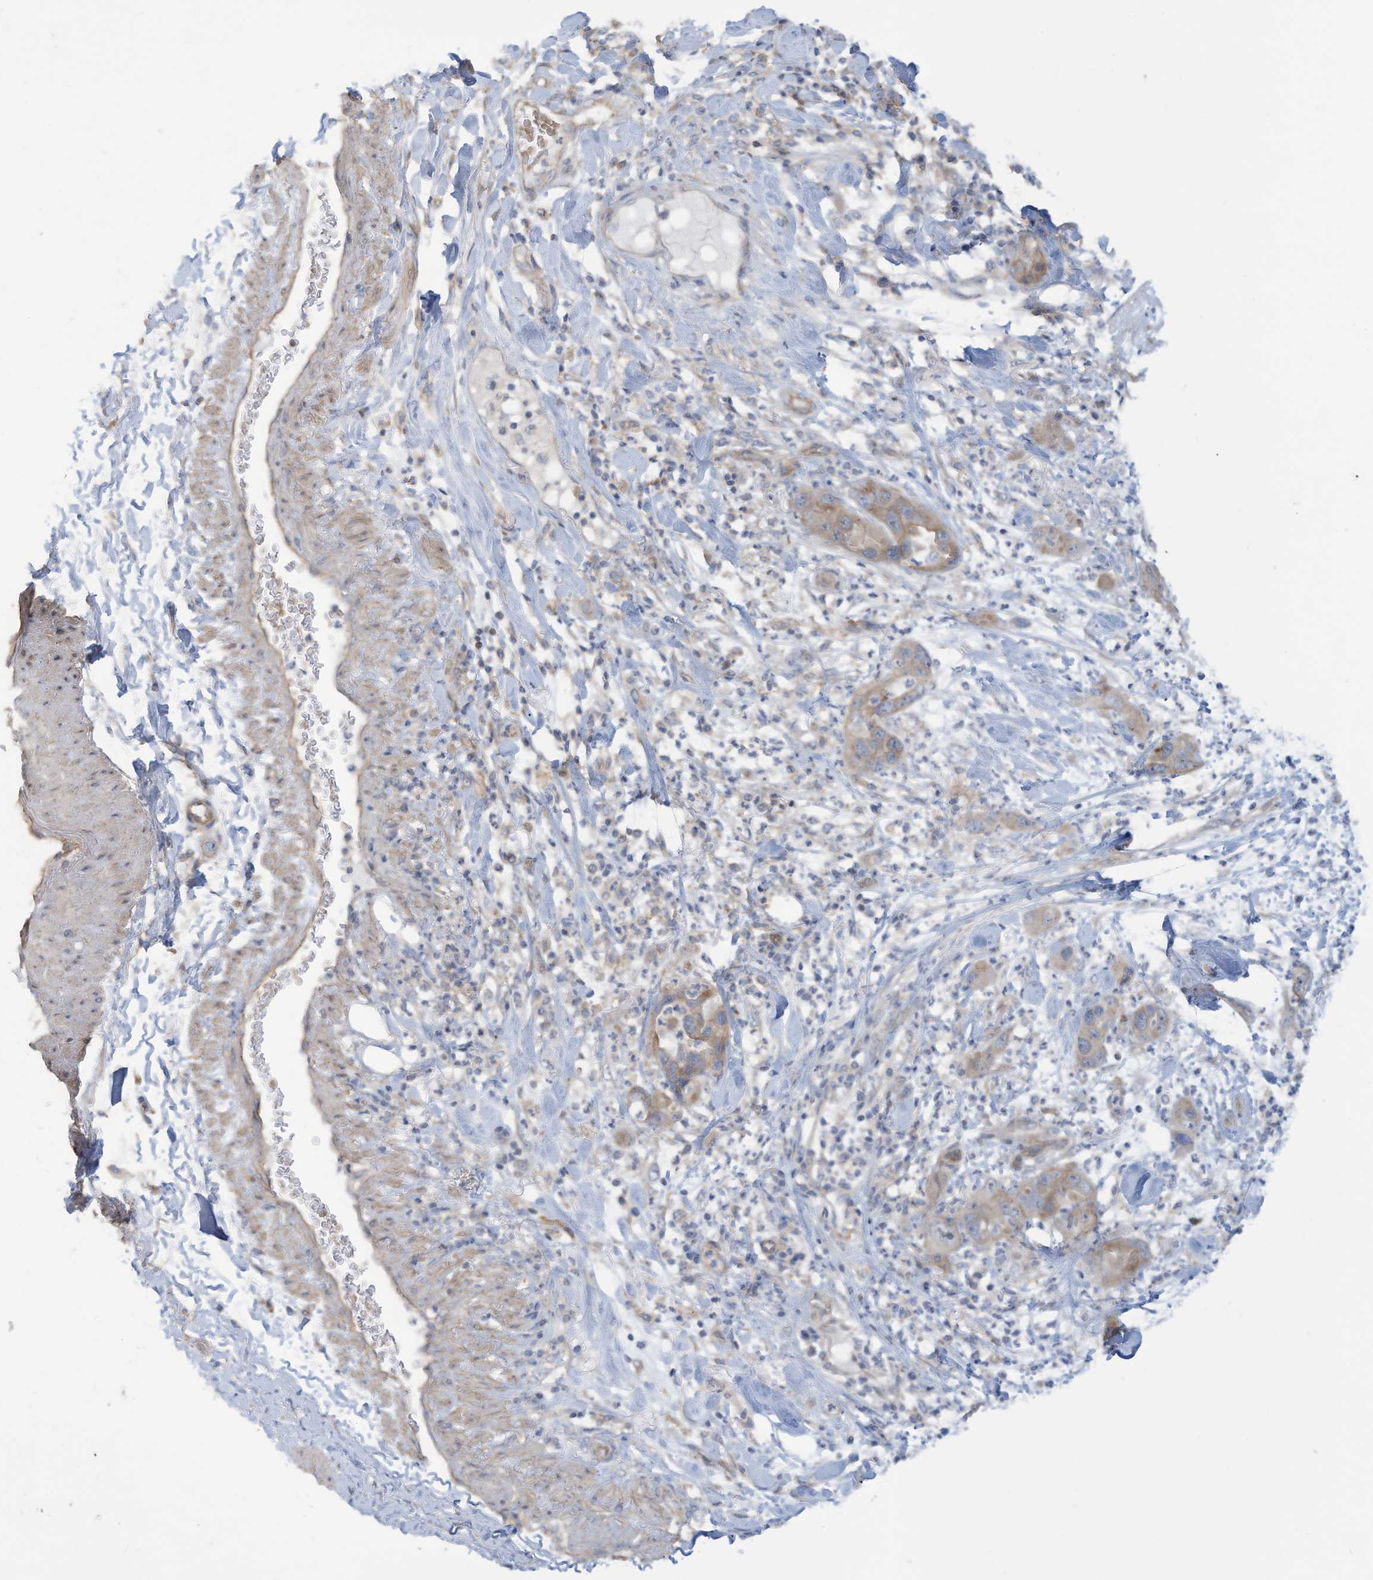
{"staining": {"intensity": "weak", "quantity": "<25%", "location": "cytoplasmic/membranous"}, "tissue": "pancreatic cancer", "cell_type": "Tumor cells", "image_type": "cancer", "snomed": [{"axis": "morphology", "description": "Adenocarcinoma, NOS"}, {"axis": "topography", "description": "Pancreas"}], "caption": "IHC histopathology image of human pancreatic cancer stained for a protein (brown), which shows no positivity in tumor cells. Nuclei are stained in blue.", "gene": "ADAT2", "patient": {"sex": "female", "age": 71}}